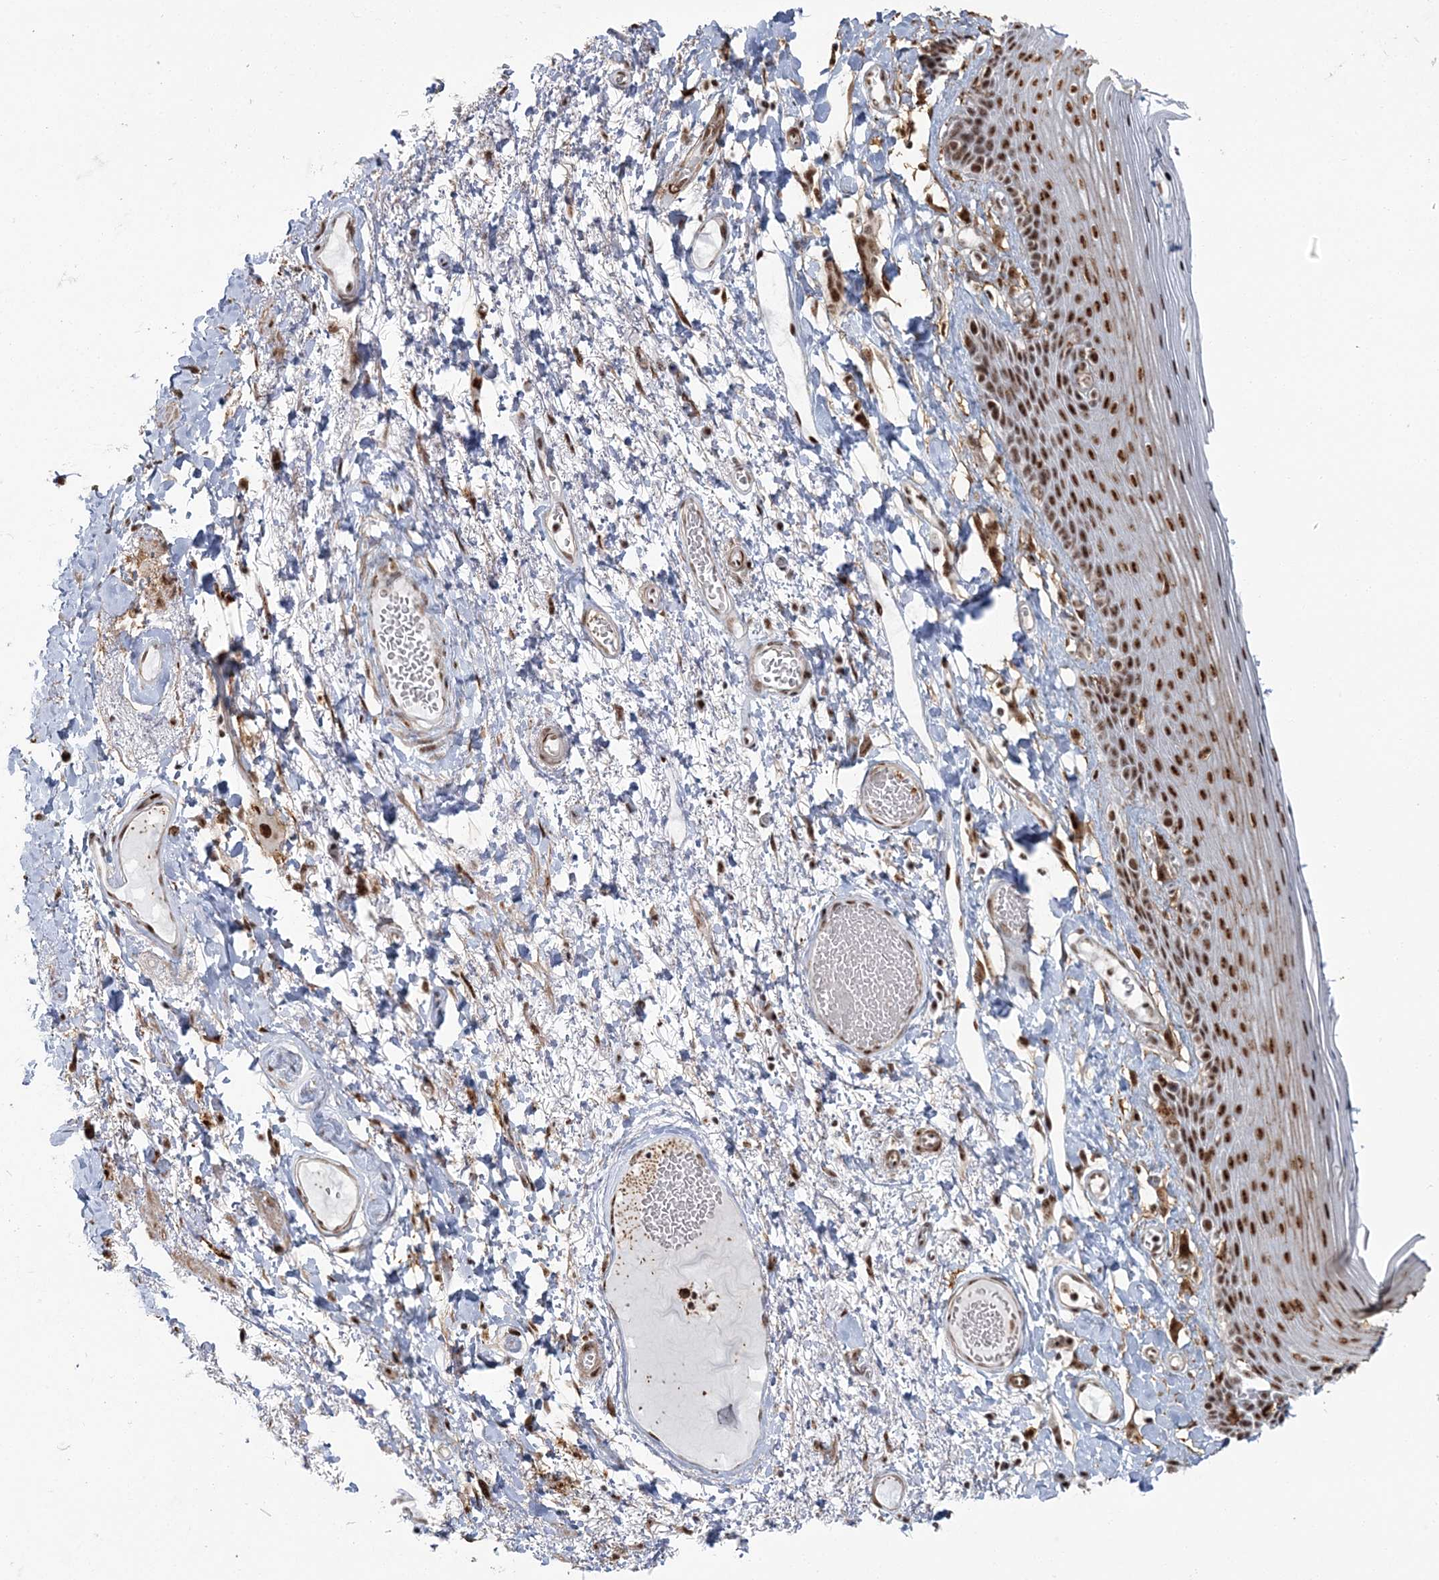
{"staining": {"intensity": "strong", "quantity": ">75%", "location": "cytoplasmic/membranous,nuclear"}, "tissue": "skin", "cell_type": "Epidermal cells", "image_type": "normal", "snomed": [{"axis": "morphology", "description": "Normal tissue, NOS"}, {"axis": "topography", "description": "Anal"}], "caption": "This photomicrograph displays normal skin stained with immunohistochemistry (IHC) to label a protein in brown. The cytoplasmic/membranous,nuclear of epidermal cells show strong positivity for the protein. Nuclei are counter-stained blue.", "gene": "DDX46", "patient": {"sex": "male", "age": 69}}